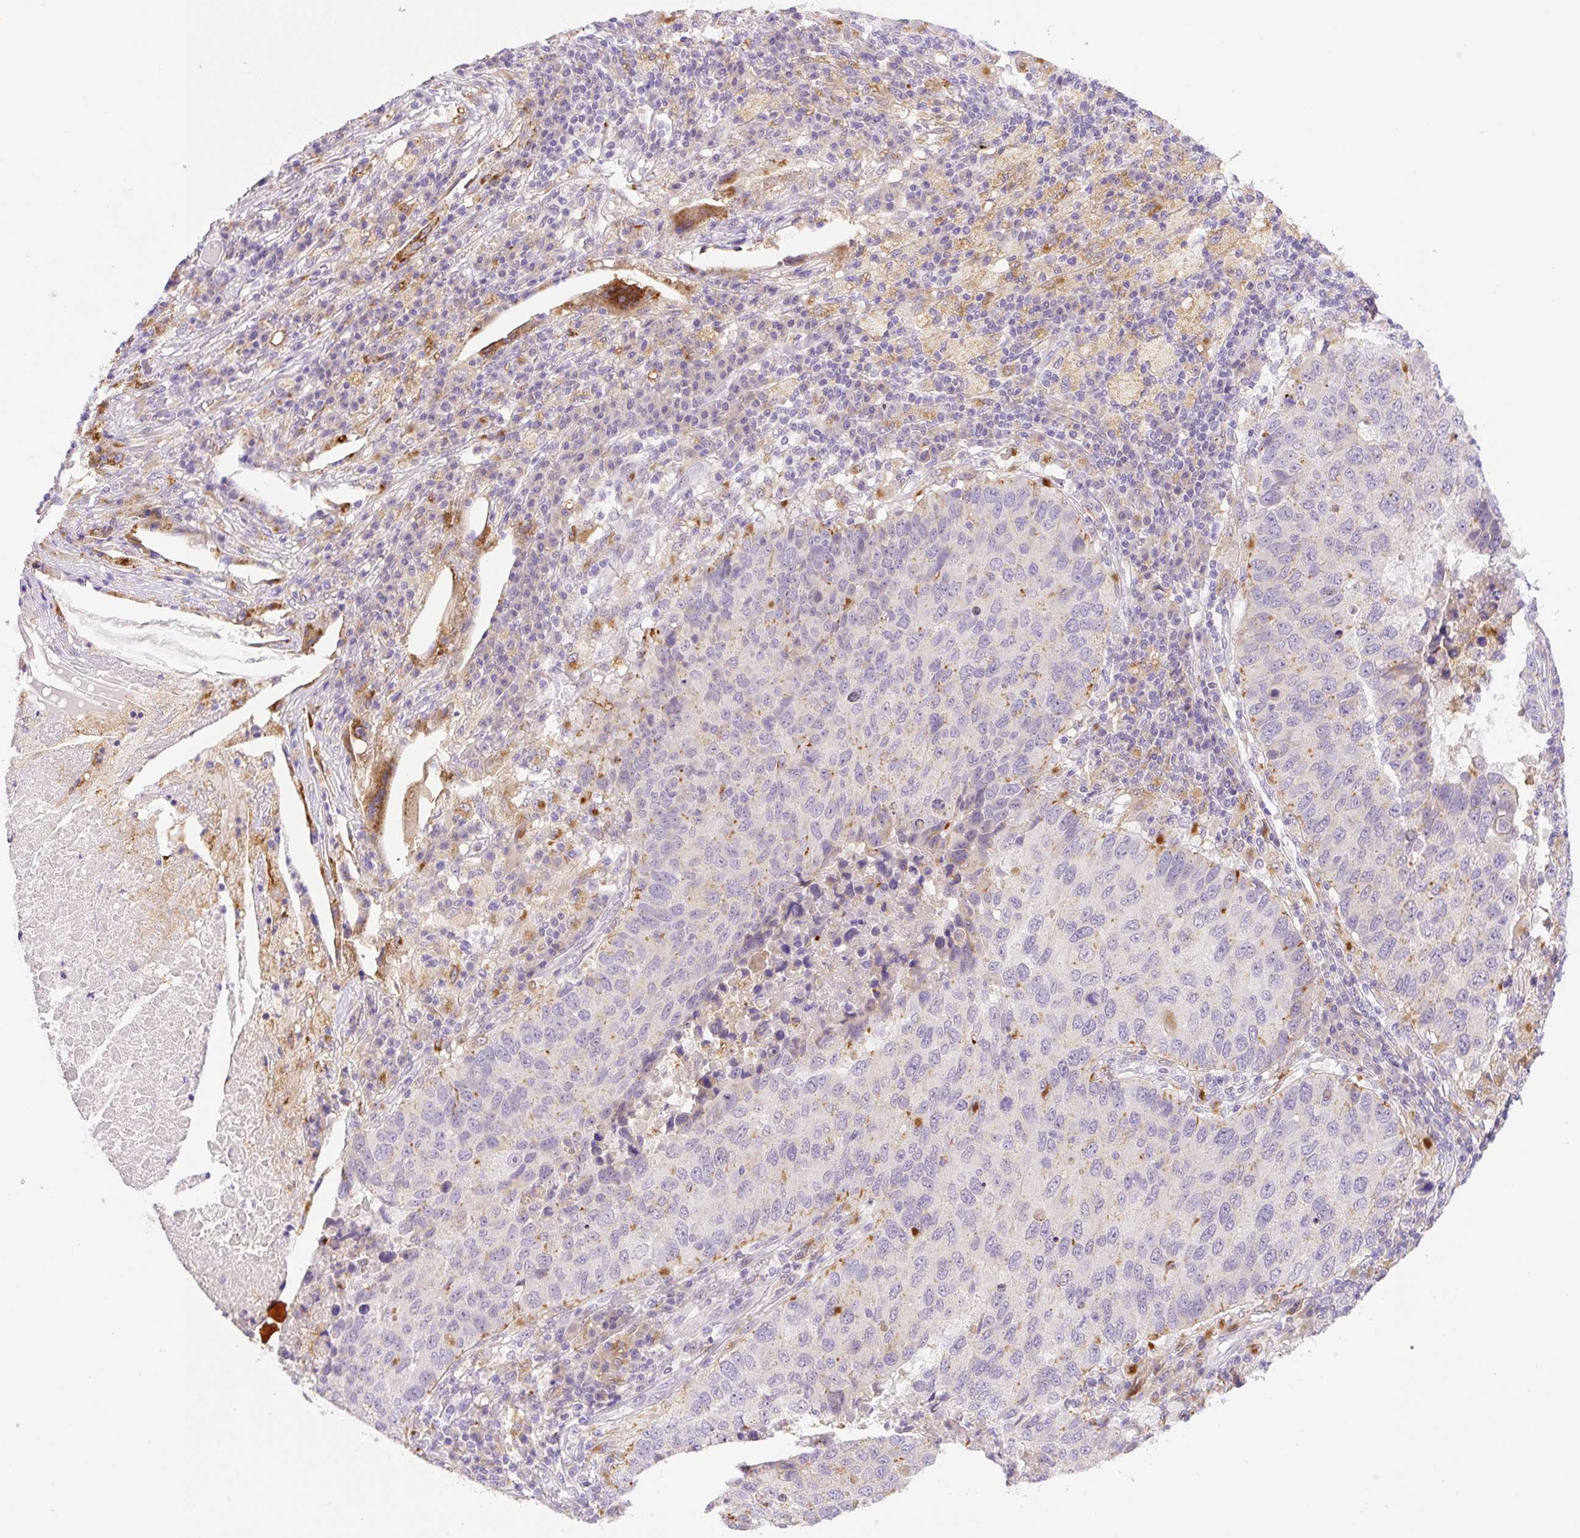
{"staining": {"intensity": "moderate", "quantity": "<25%", "location": "cytoplasmic/membranous"}, "tissue": "lung cancer", "cell_type": "Tumor cells", "image_type": "cancer", "snomed": [{"axis": "morphology", "description": "Squamous cell carcinoma, NOS"}, {"axis": "topography", "description": "Lung"}], "caption": "The immunohistochemical stain shows moderate cytoplasmic/membranous positivity in tumor cells of squamous cell carcinoma (lung) tissue.", "gene": "CEBPZOS", "patient": {"sex": "male", "age": 73}}